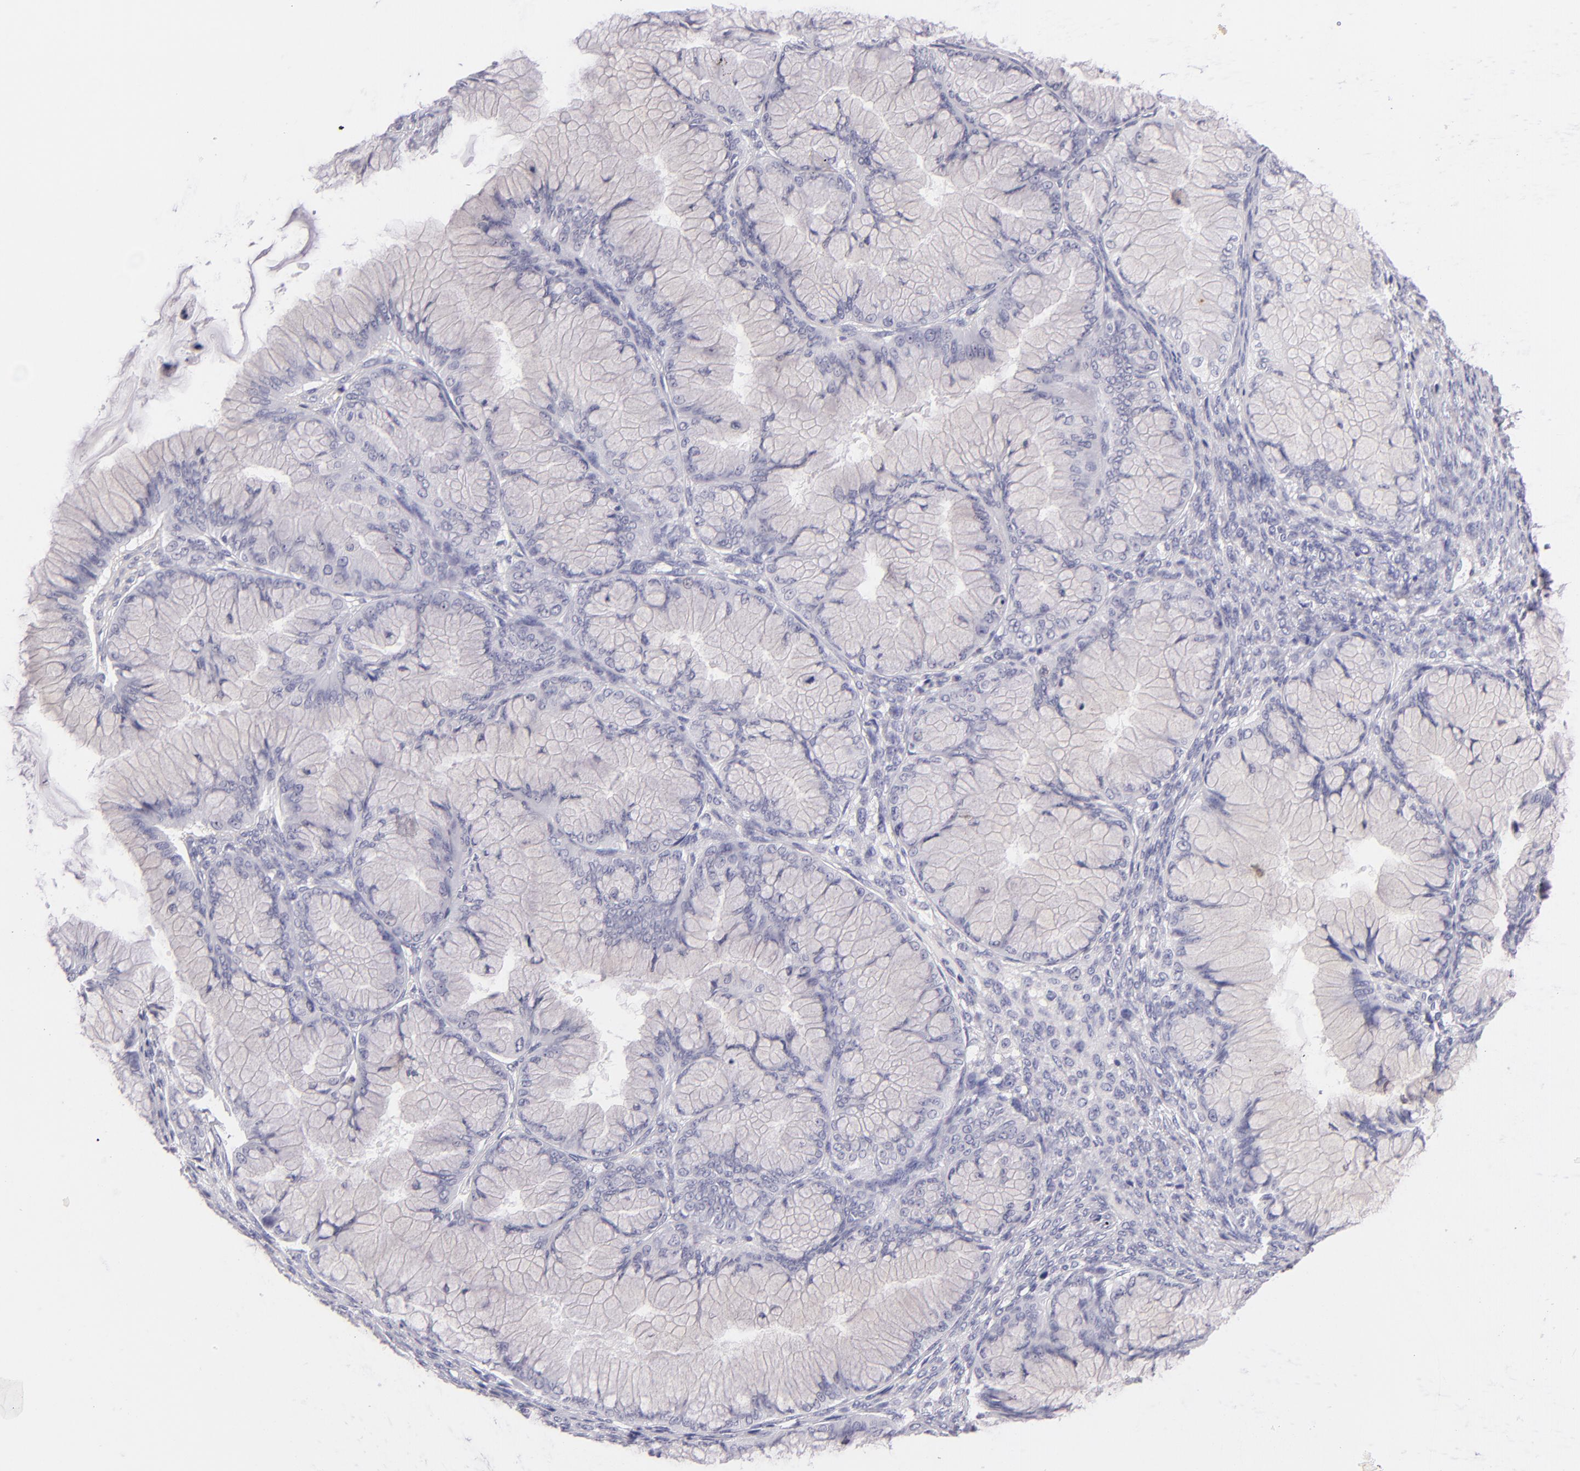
{"staining": {"intensity": "negative", "quantity": "none", "location": "none"}, "tissue": "ovarian cancer", "cell_type": "Tumor cells", "image_type": "cancer", "snomed": [{"axis": "morphology", "description": "Cystadenocarcinoma, mucinous, NOS"}, {"axis": "topography", "description": "Ovary"}], "caption": "Immunohistochemistry (IHC) photomicrograph of neoplastic tissue: human ovarian cancer stained with DAB shows no significant protein positivity in tumor cells.", "gene": "CD48", "patient": {"sex": "female", "age": 63}}